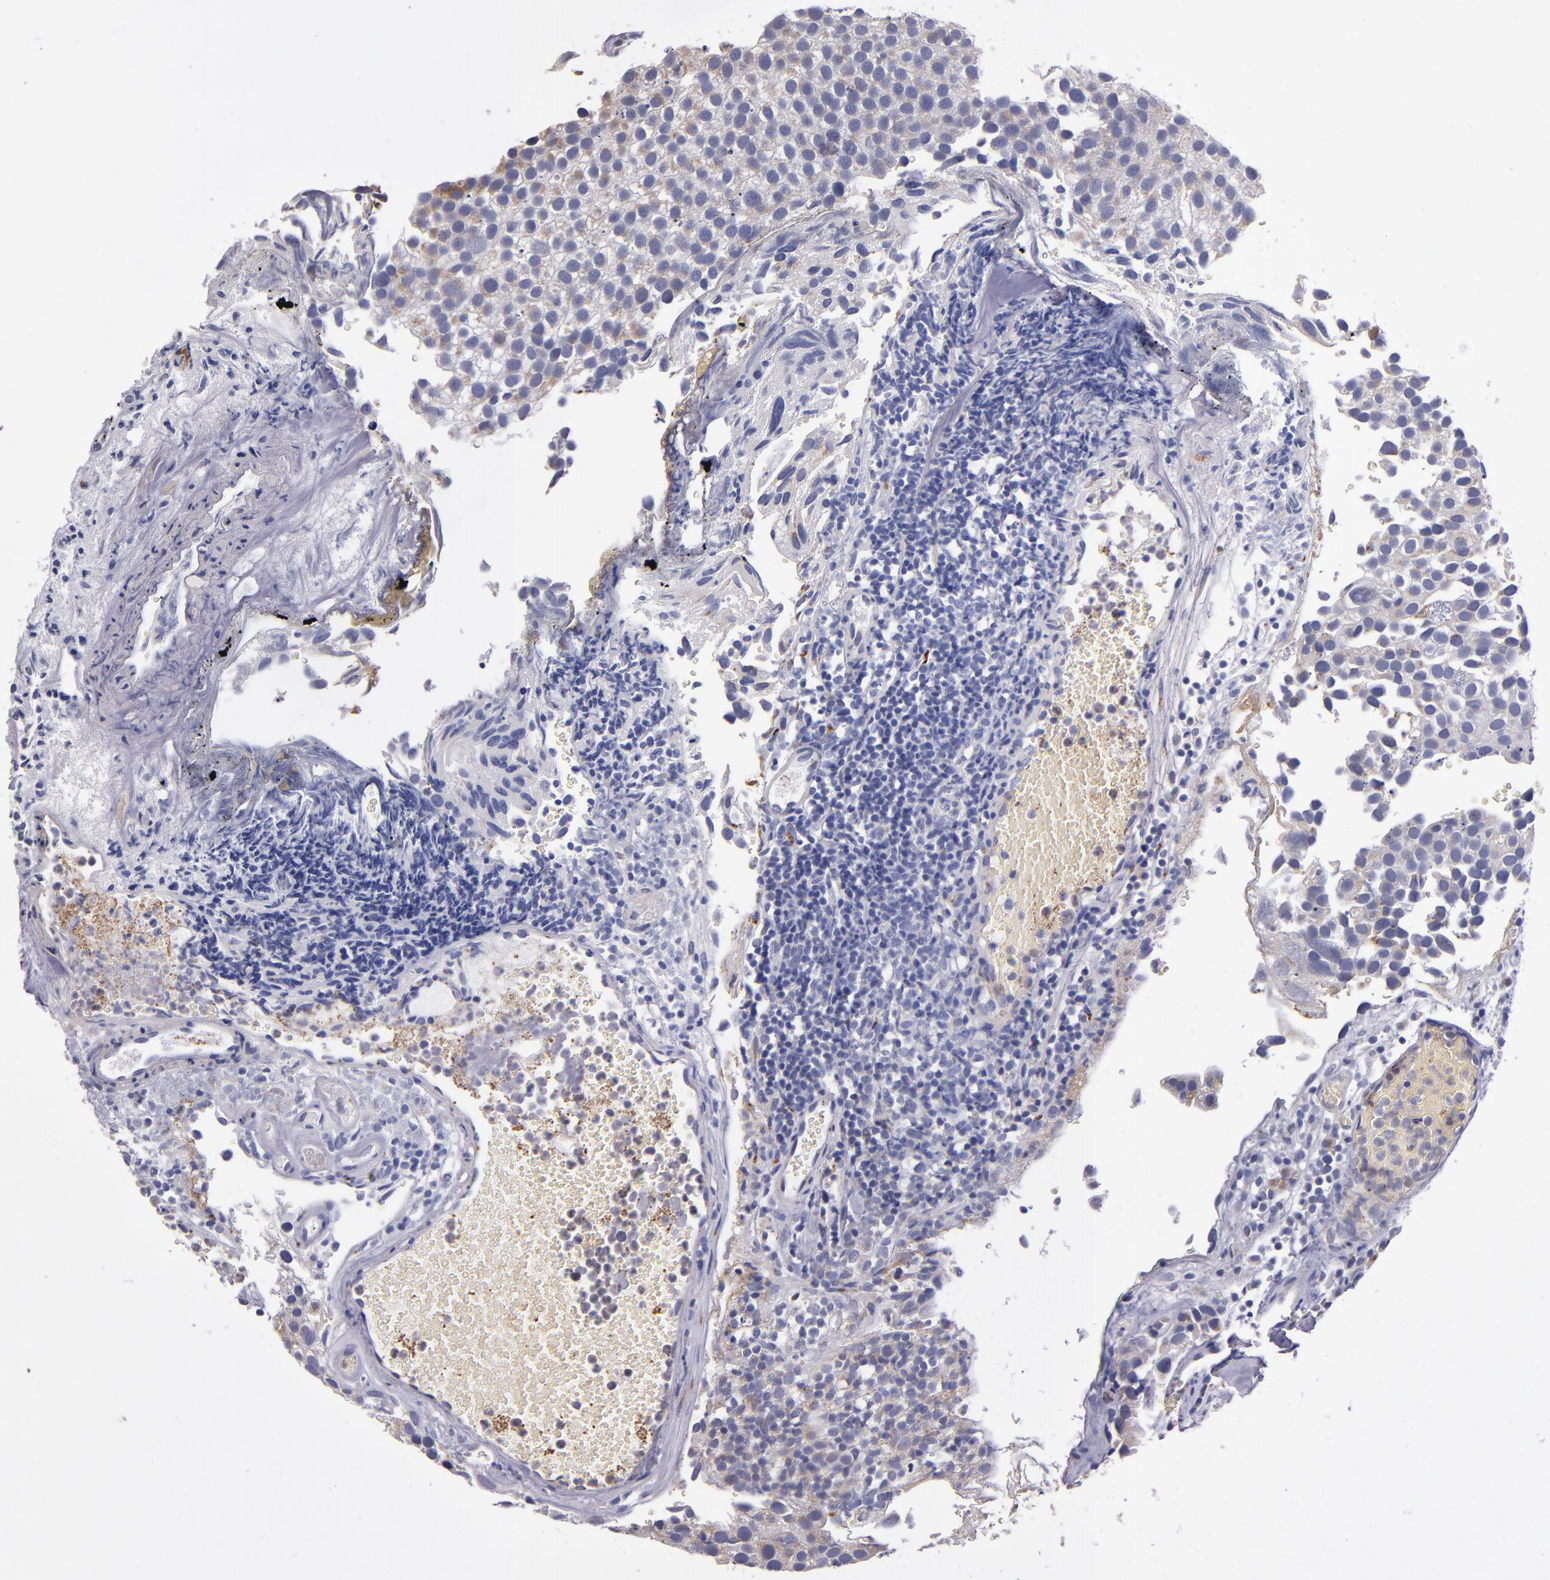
{"staining": {"intensity": "weak", "quantity": "25%-75%", "location": "cytoplasmic/membranous"}, "tissue": "urothelial cancer", "cell_type": "Tumor cells", "image_type": "cancer", "snomed": [{"axis": "morphology", "description": "Urothelial carcinoma, High grade"}, {"axis": "topography", "description": "Urinary bladder"}], "caption": "Approximately 25%-75% of tumor cells in urothelial cancer show weak cytoplasmic/membranous protein positivity as visualized by brown immunohistochemical staining.", "gene": "RAB41", "patient": {"sex": "male", "age": 72}}